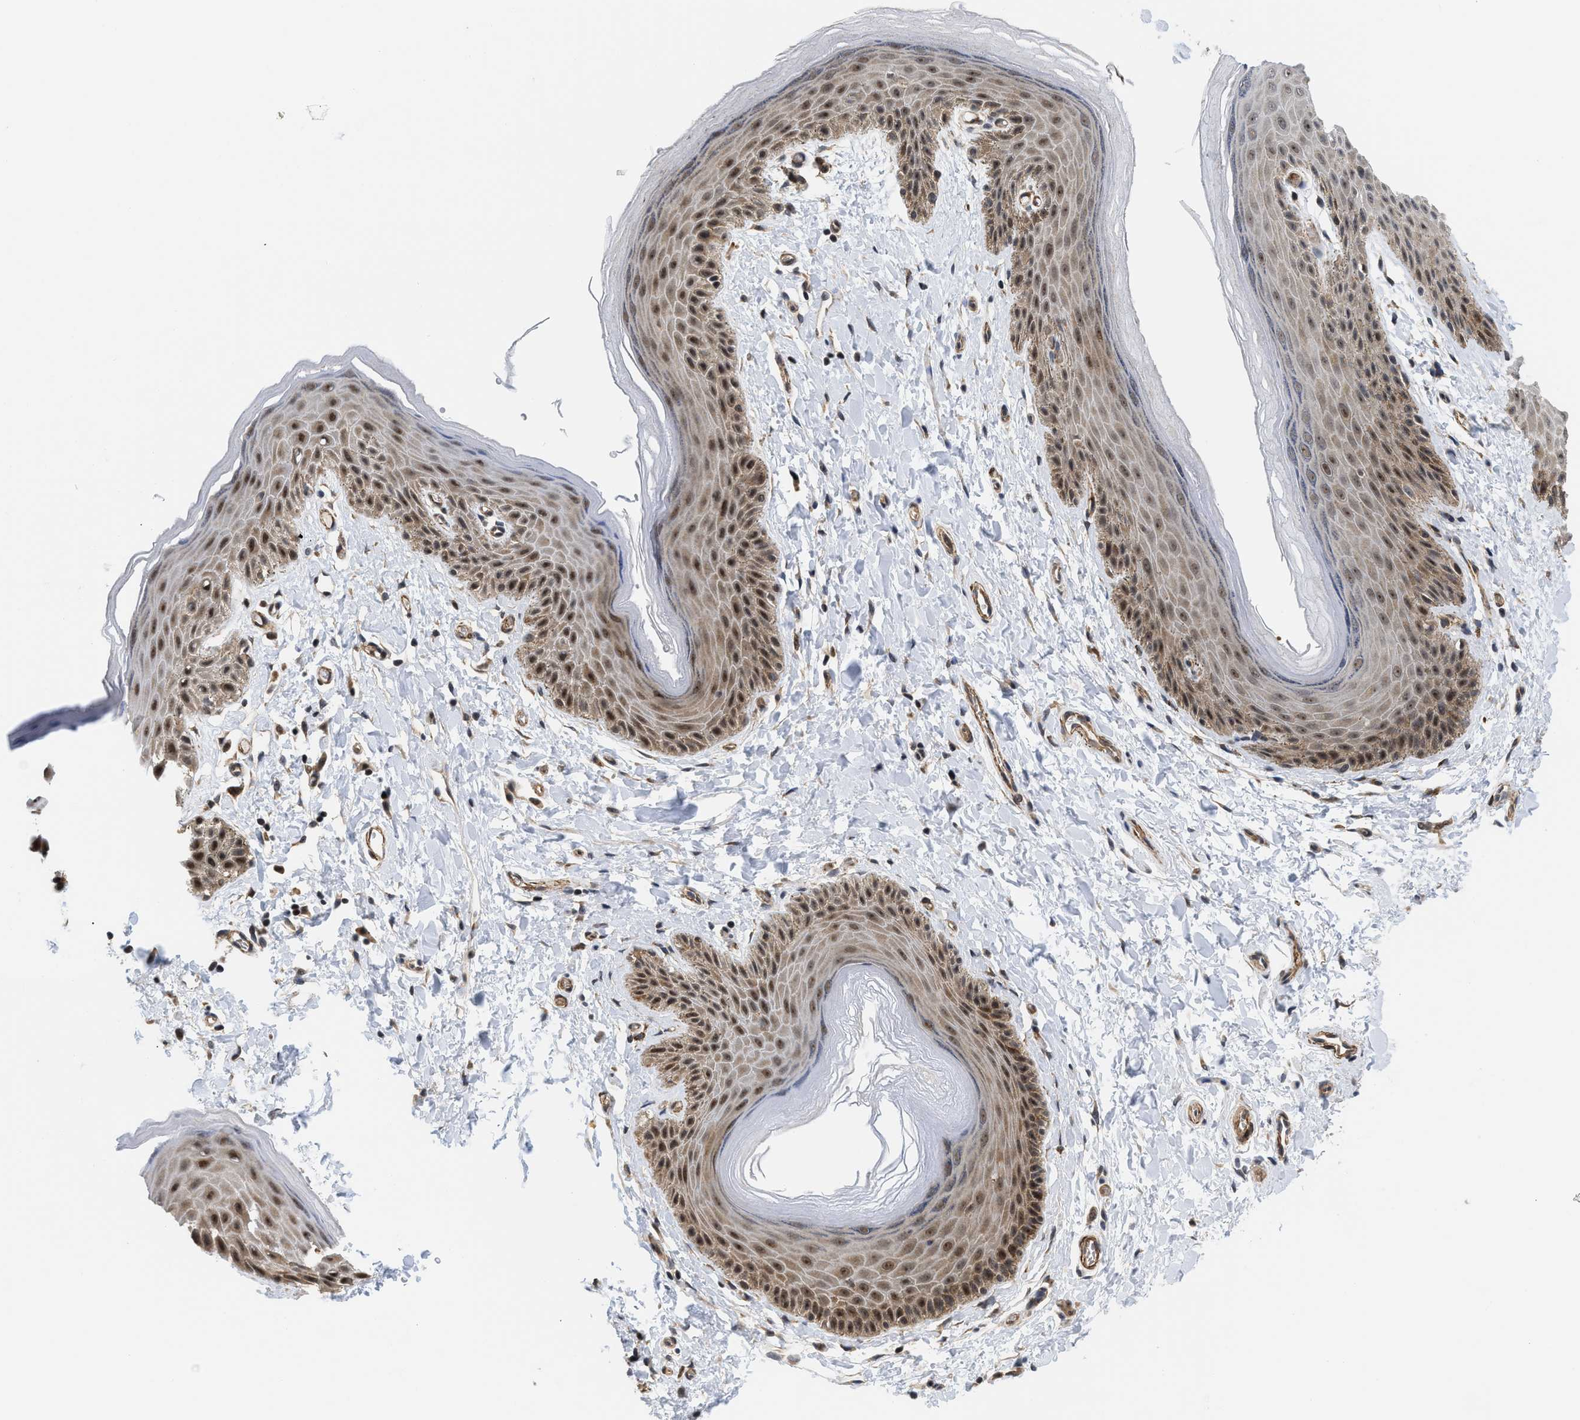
{"staining": {"intensity": "strong", "quantity": ">75%", "location": "cytoplasmic/membranous,nuclear"}, "tissue": "skin", "cell_type": "Epidermal cells", "image_type": "normal", "snomed": [{"axis": "morphology", "description": "Normal tissue, NOS"}, {"axis": "topography", "description": "Anal"}], "caption": "This image shows benign skin stained with immunohistochemistry to label a protein in brown. The cytoplasmic/membranous,nuclear of epidermal cells show strong positivity for the protein. Nuclei are counter-stained blue.", "gene": "GPRASP2", "patient": {"sex": "male", "age": 44}}